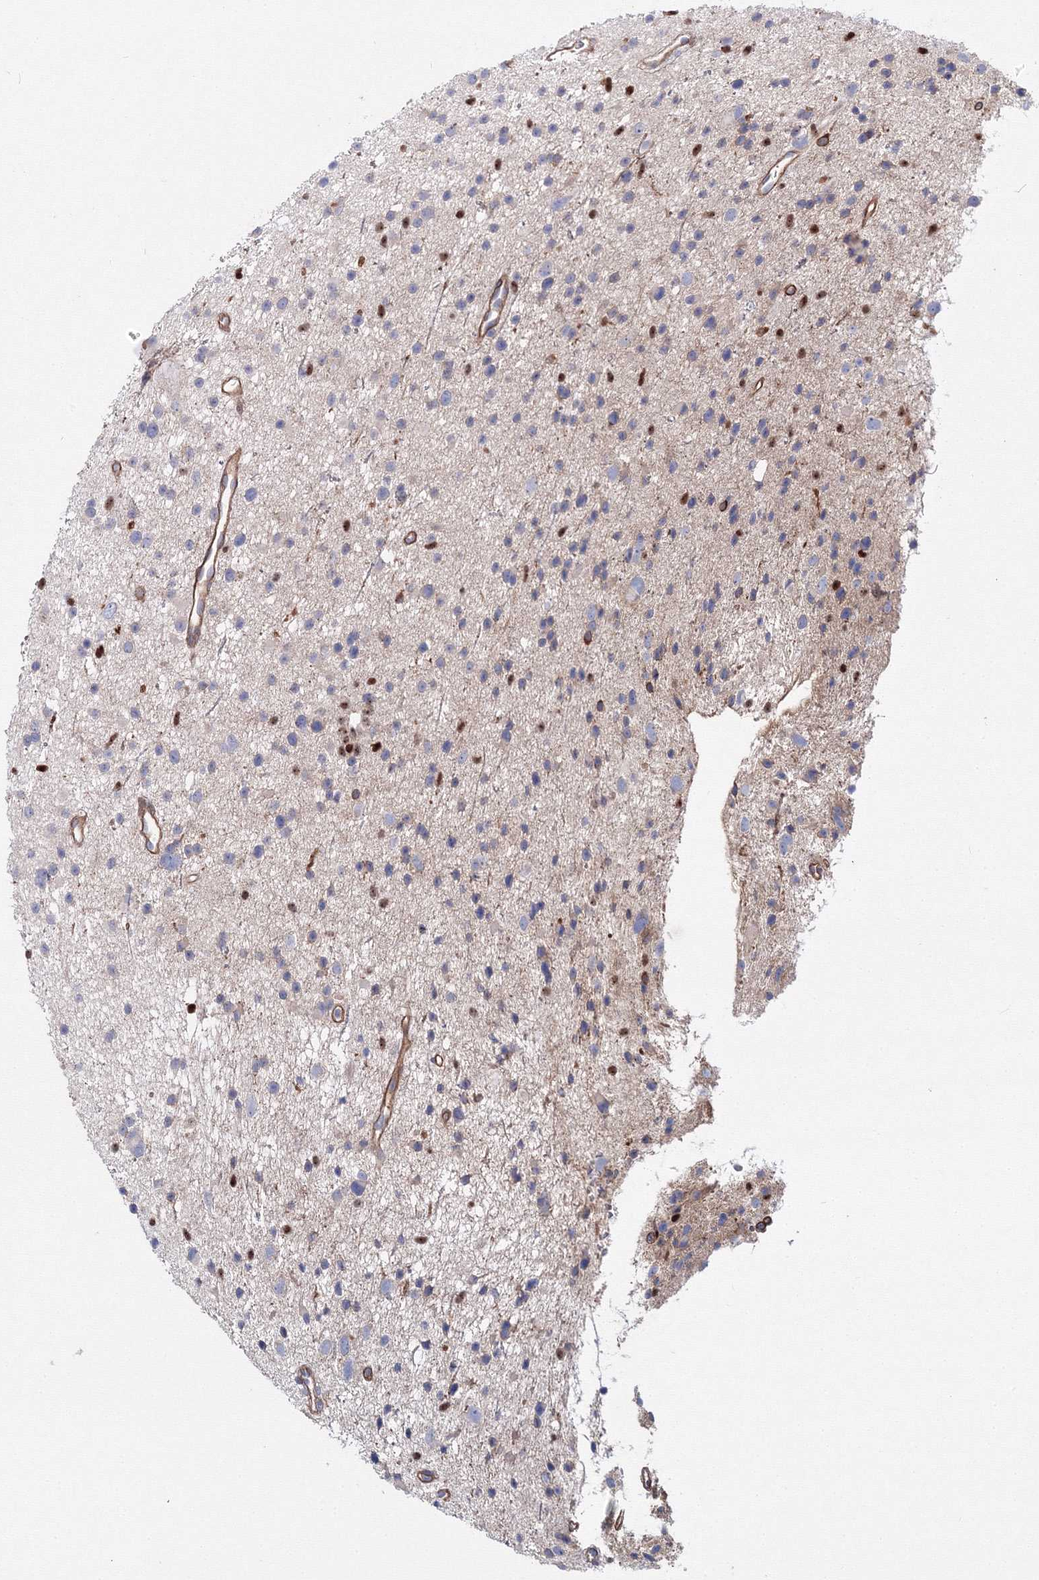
{"staining": {"intensity": "negative", "quantity": "none", "location": "none"}, "tissue": "glioma", "cell_type": "Tumor cells", "image_type": "cancer", "snomed": [{"axis": "morphology", "description": "Glioma, malignant, Low grade"}, {"axis": "topography", "description": "Cerebral cortex"}], "caption": "Glioma stained for a protein using immunohistochemistry (IHC) displays no staining tumor cells.", "gene": "C11orf52", "patient": {"sex": "female", "age": 39}}